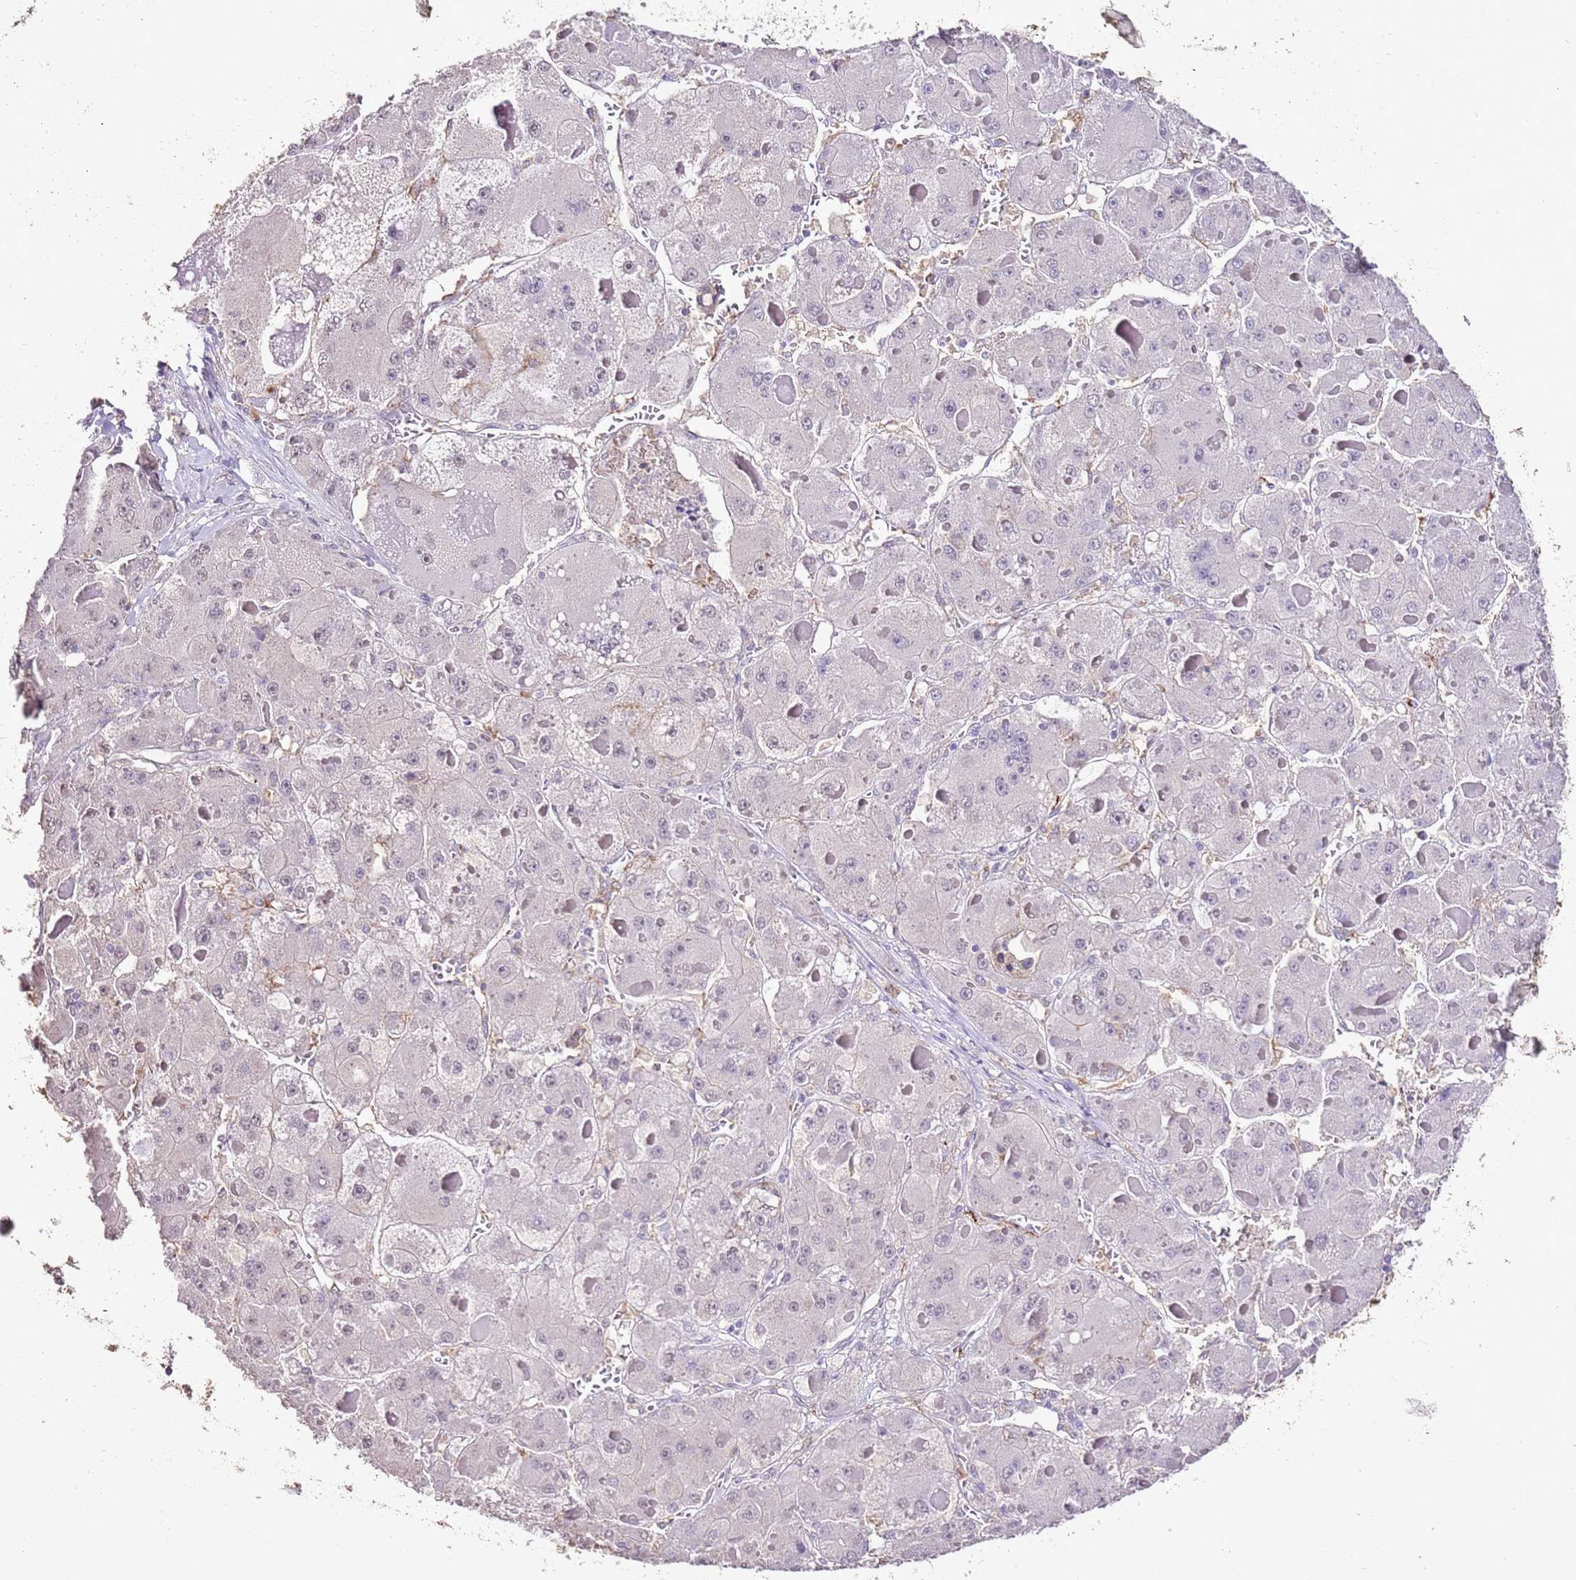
{"staining": {"intensity": "weak", "quantity": "<25%", "location": "nuclear"}, "tissue": "liver cancer", "cell_type": "Tumor cells", "image_type": "cancer", "snomed": [{"axis": "morphology", "description": "Carcinoma, Hepatocellular, NOS"}, {"axis": "topography", "description": "Liver"}], "caption": "Protein analysis of liver hepatocellular carcinoma displays no significant staining in tumor cells.", "gene": "IZUMO4", "patient": {"sex": "female", "age": 73}}